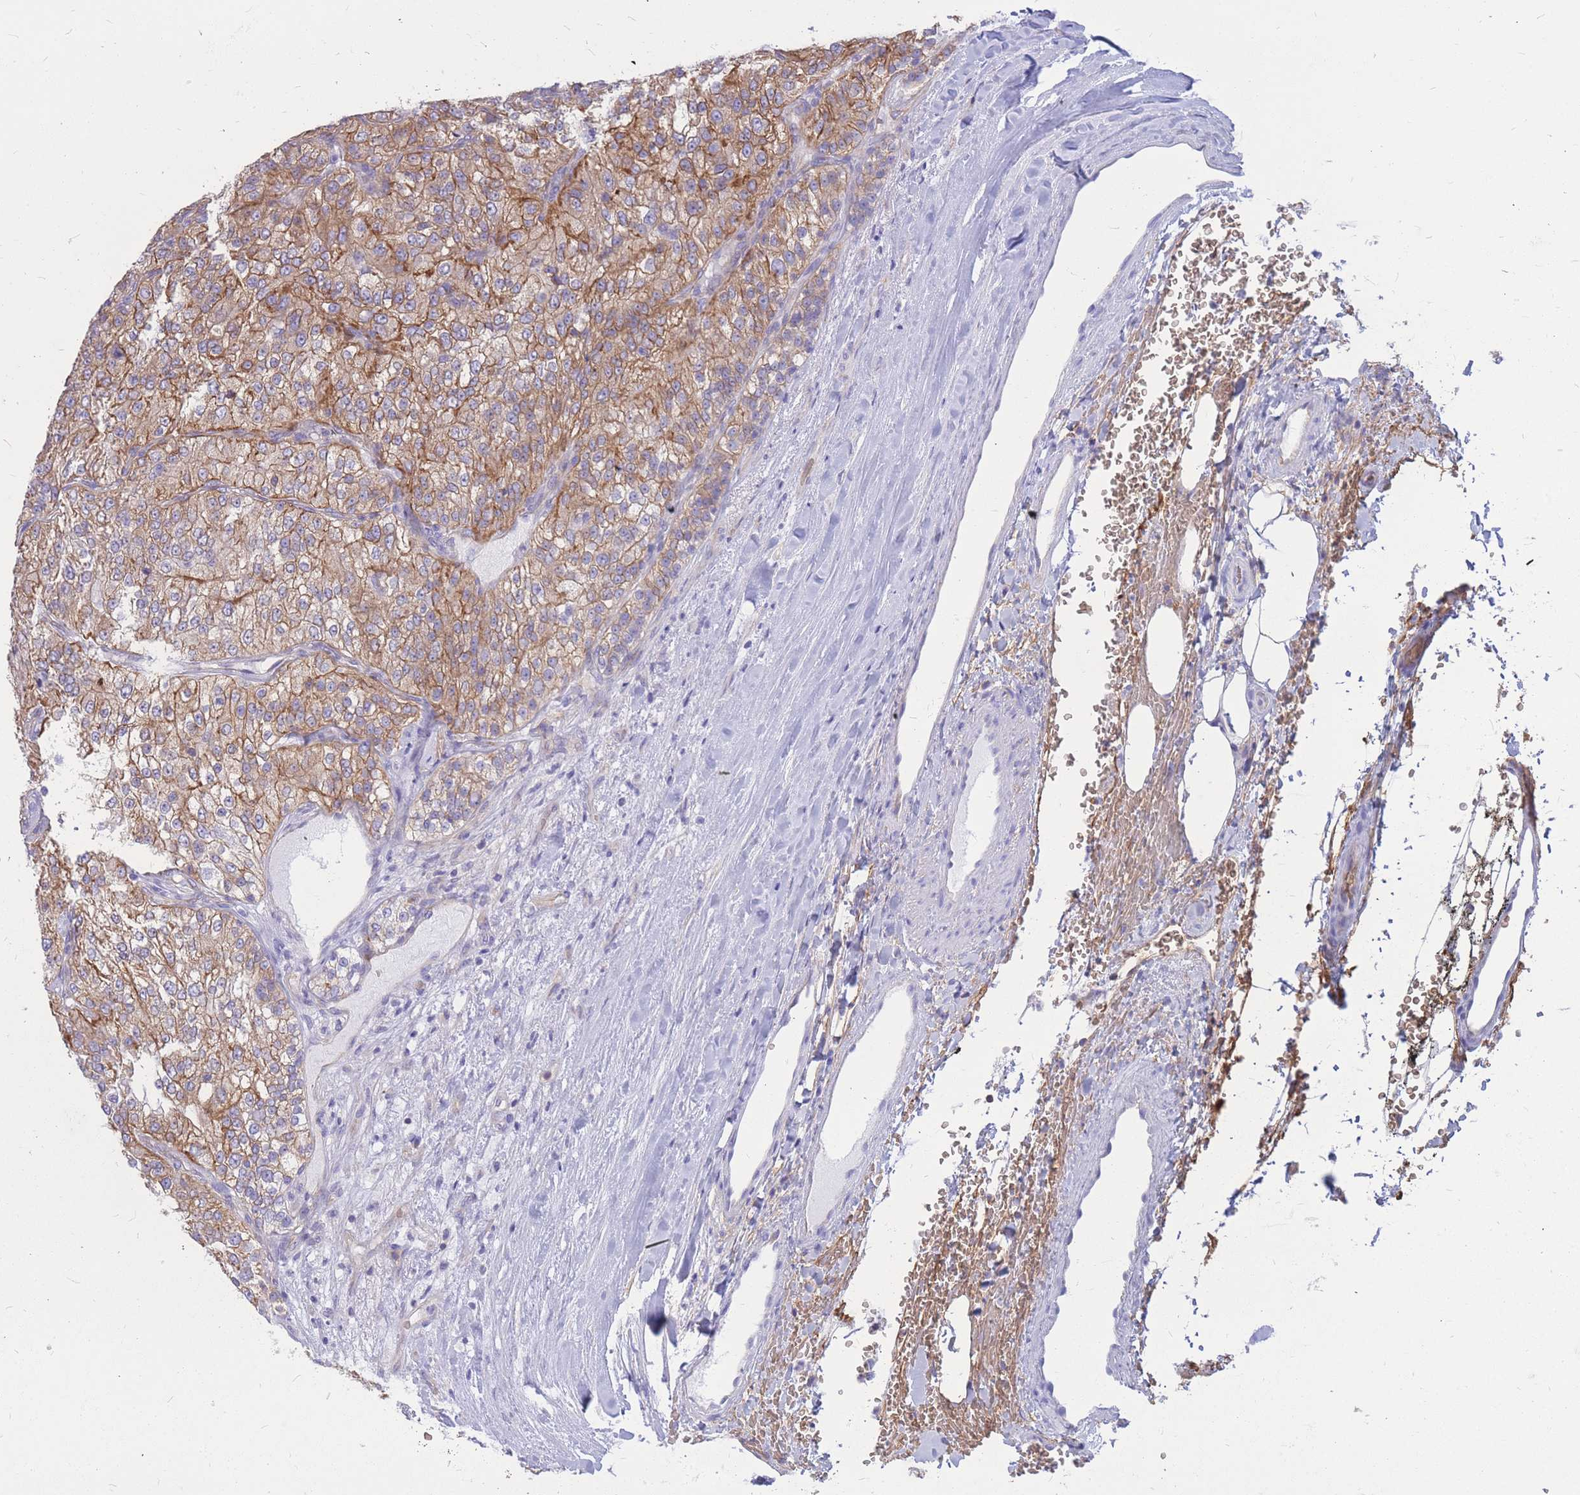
{"staining": {"intensity": "moderate", "quantity": "25%-75%", "location": "cytoplasmic/membranous"}, "tissue": "renal cancer", "cell_type": "Tumor cells", "image_type": "cancer", "snomed": [{"axis": "morphology", "description": "Adenocarcinoma, NOS"}, {"axis": "topography", "description": "Kidney"}], "caption": "Protein staining shows moderate cytoplasmic/membranous expression in about 25%-75% of tumor cells in adenocarcinoma (renal). Immunohistochemistry (ihc) stains the protein in brown and the nuclei are stained blue.", "gene": "ADD2", "patient": {"sex": "female", "age": 63}}